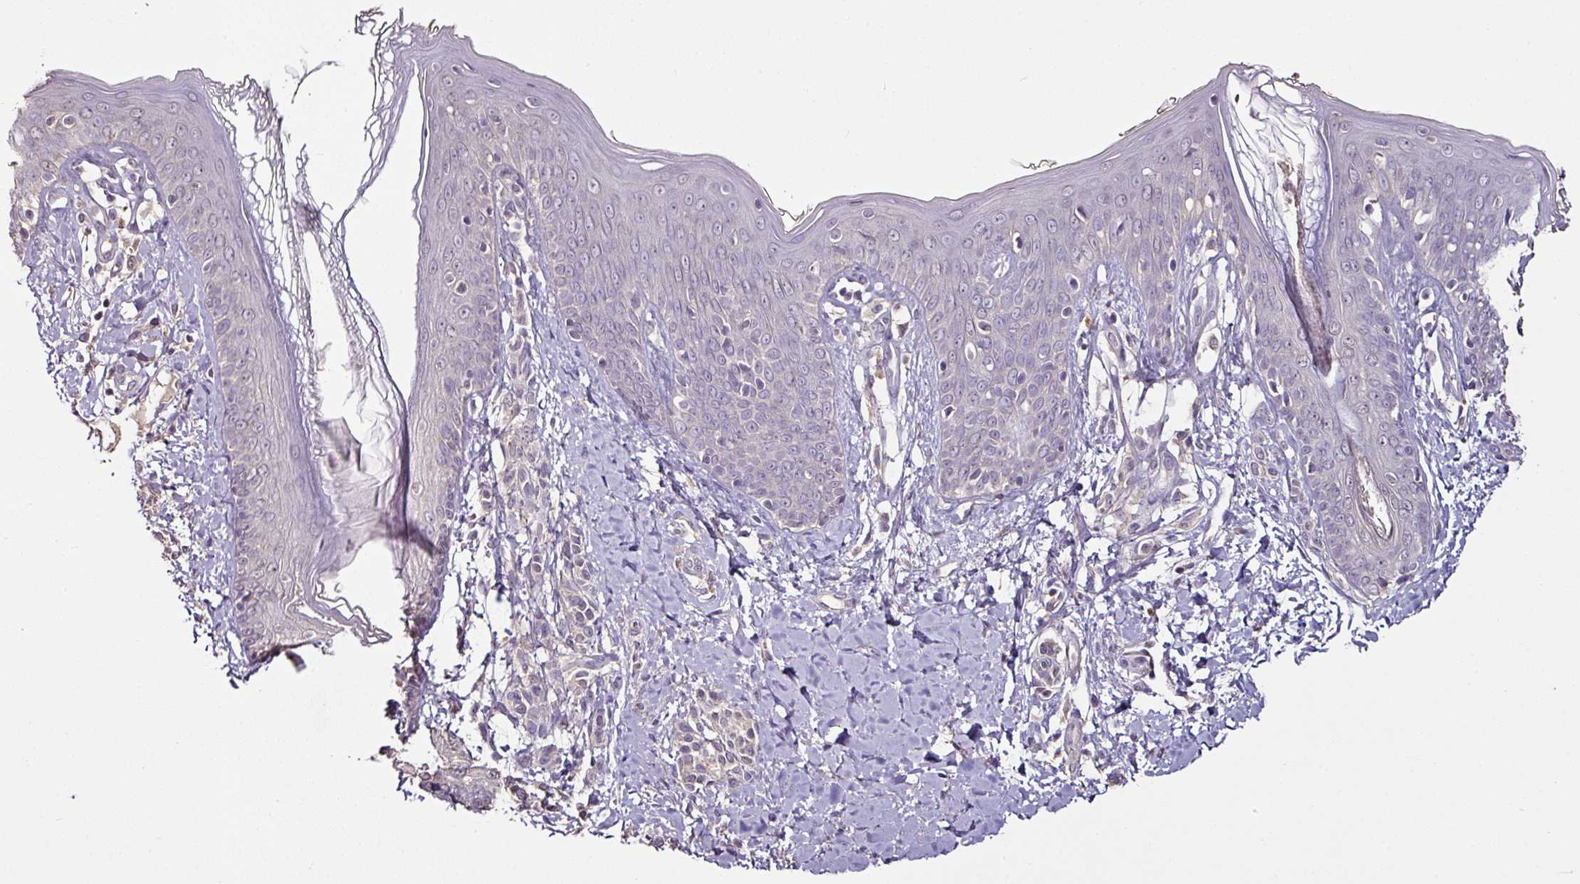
{"staining": {"intensity": "moderate", "quantity": "25%-75%", "location": "cytoplasmic/membranous"}, "tissue": "skin", "cell_type": "Fibroblasts", "image_type": "normal", "snomed": [{"axis": "morphology", "description": "Normal tissue, NOS"}, {"axis": "topography", "description": "Skin"}], "caption": "Fibroblasts show medium levels of moderate cytoplasmic/membranous staining in about 25%-75% of cells in normal human skin. Nuclei are stained in blue.", "gene": "RPL38", "patient": {"sex": "male", "age": 16}}